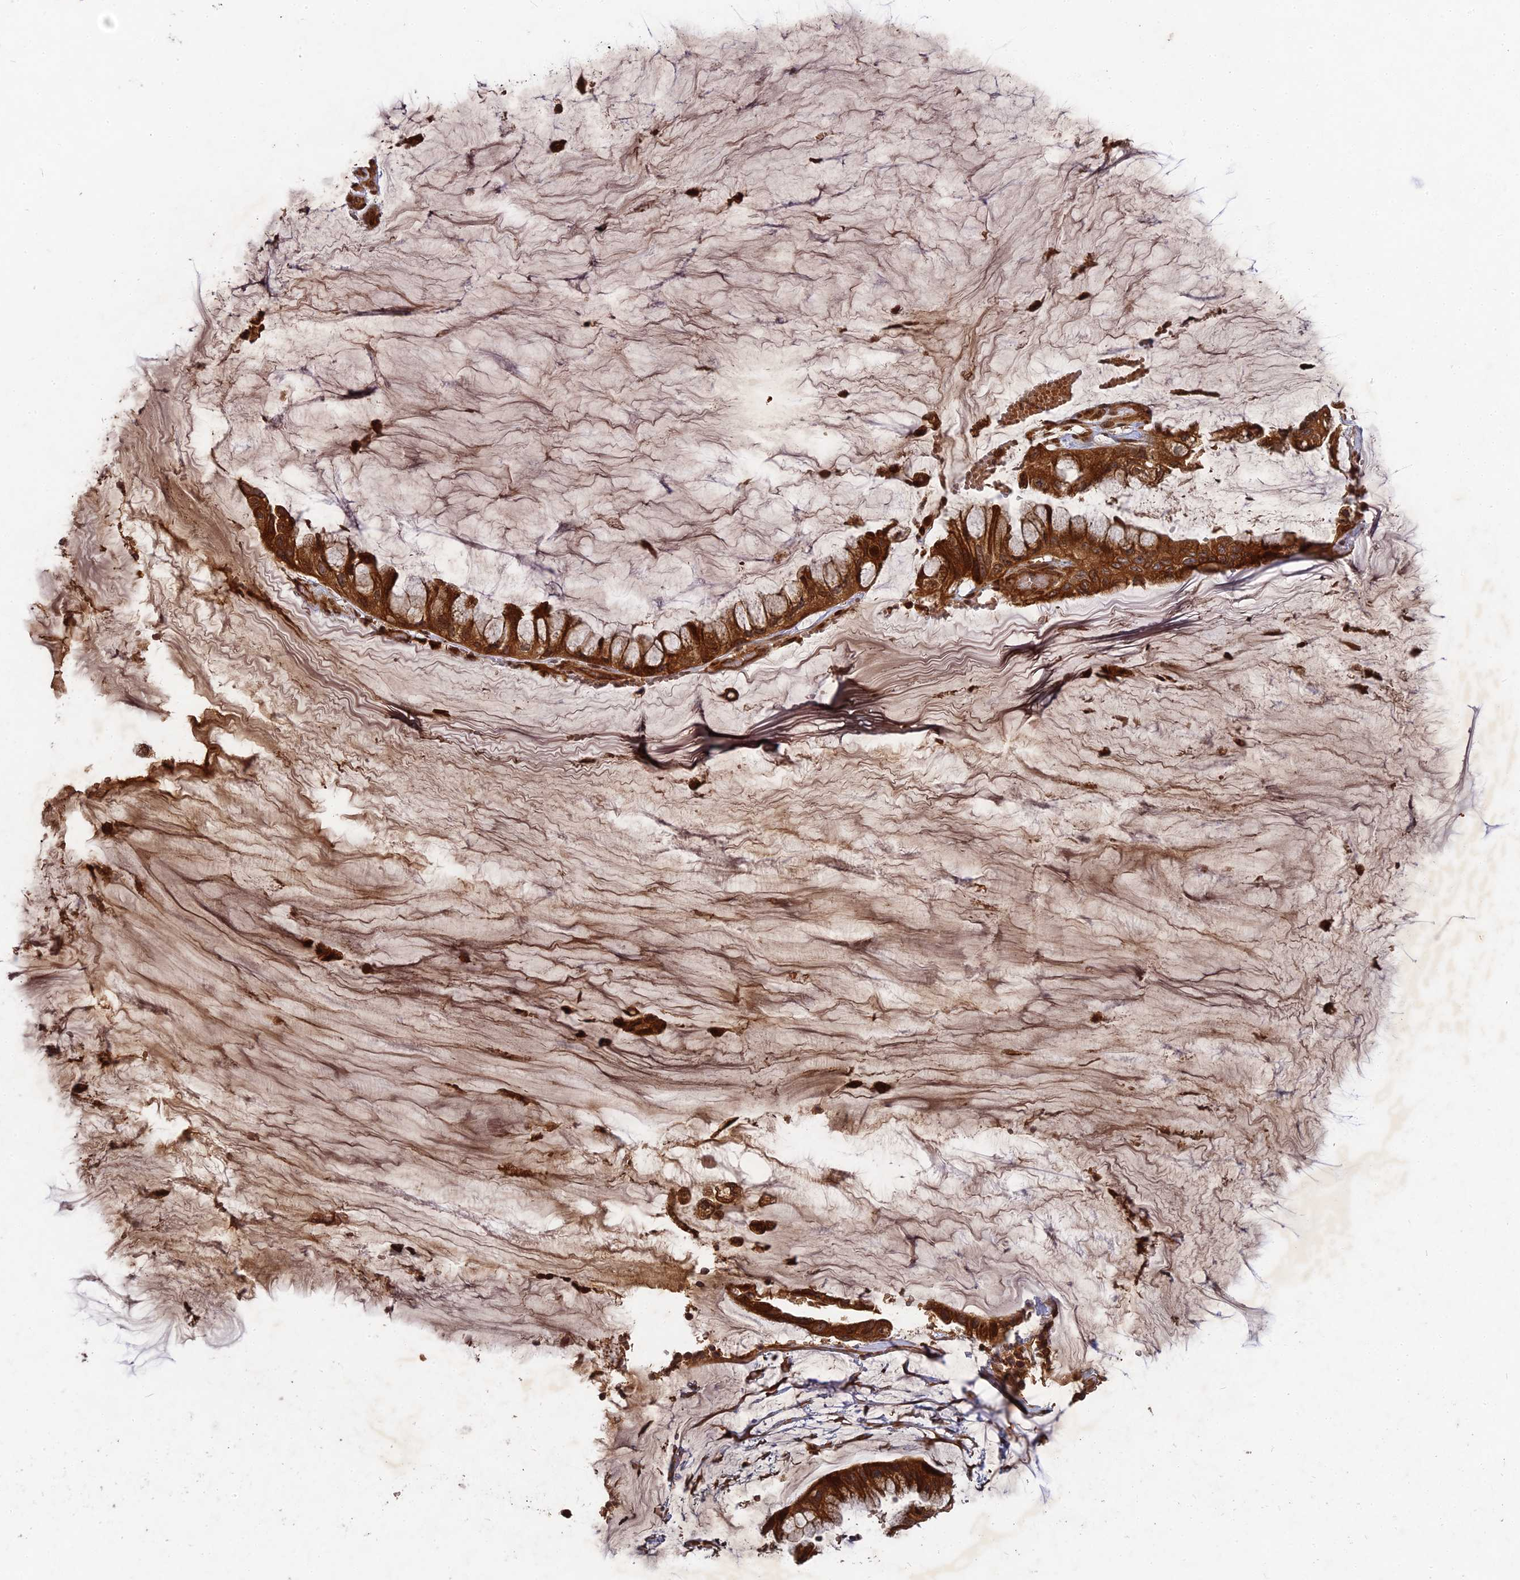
{"staining": {"intensity": "strong", "quantity": ">75%", "location": "cytoplasmic/membranous"}, "tissue": "ovarian cancer", "cell_type": "Tumor cells", "image_type": "cancer", "snomed": [{"axis": "morphology", "description": "Cystadenocarcinoma, mucinous, NOS"}, {"axis": "topography", "description": "Ovary"}], "caption": "A brown stain highlights strong cytoplasmic/membranous positivity of a protein in ovarian cancer (mucinous cystadenocarcinoma) tumor cells.", "gene": "TMUB2", "patient": {"sex": "female", "age": 39}}